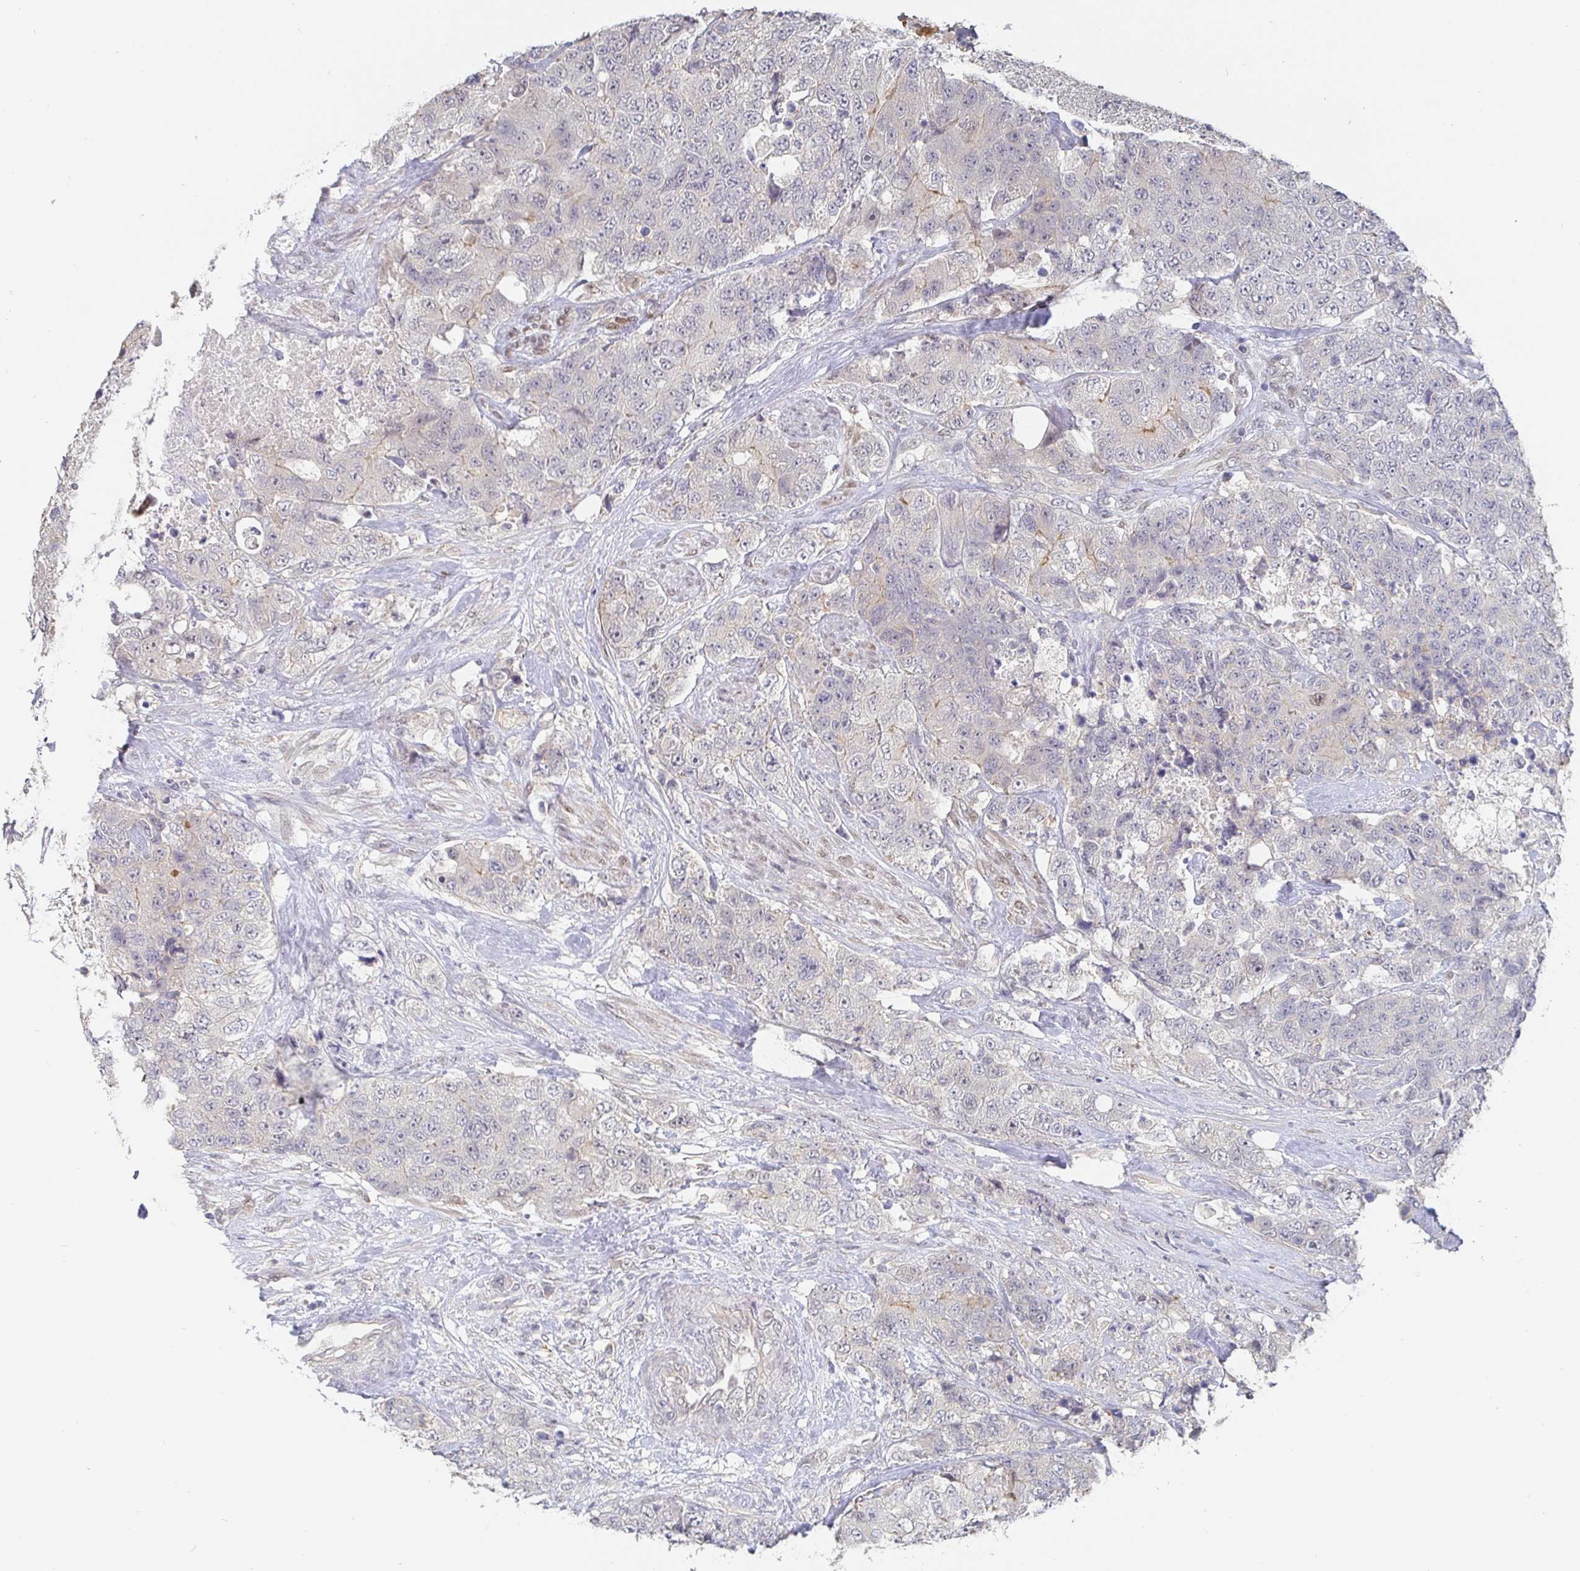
{"staining": {"intensity": "negative", "quantity": "none", "location": "none"}, "tissue": "urothelial cancer", "cell_type": "Tumor cells", "image_type": "cancer", "snomed": [{"axis": "morphology", "description": "Urothelial carcinoma, High grade"}, {"axis": "topography", "description": "Urinary bladder"}], "caption": "Immunohistochemistry photomicrograph of urothelial carcinoma (high-grade) stained for a protein (brown), which shows no expression in tumor cells.", "gene": "MEIS1", "patient": {"sex": "female", "age": 78}}